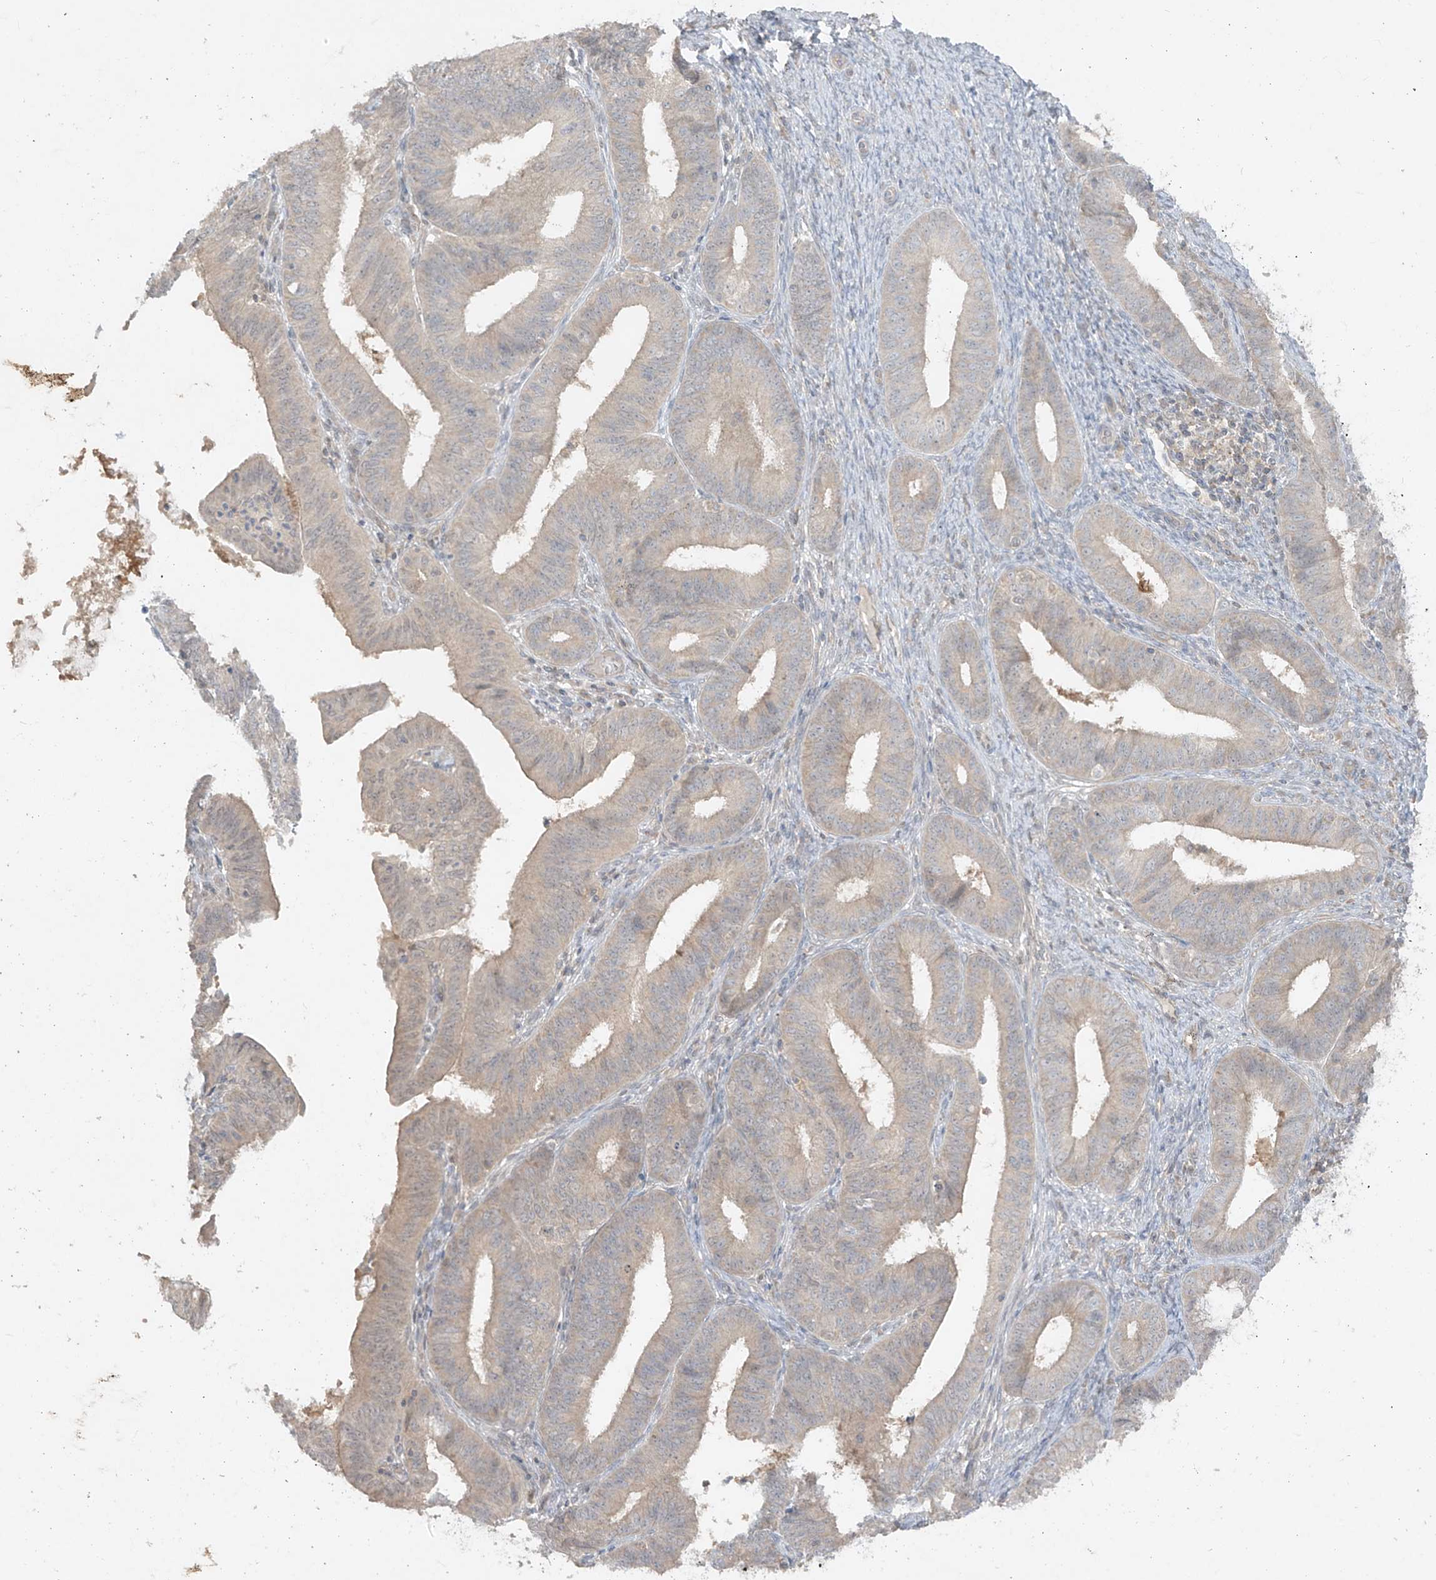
{"staining": {"intensity": "weak", "quantity": "<25%", "location": "cytoplasmic/membranous"}, "tissue": "endometrial cancer", "cell_type": "Tumor cells", "image_type": "cancer", "snomed": [{"axis": "morphology", "description": "Adenocarcinoma, NOS"}, {"axis": "topography", "description": "Endometrium"}], "caption": "Photomicrograph shows no protein positivity in tumor cells of endometrial adenocarcinoma tissue.", "gene": "ANGEL2", "patient": {"sex": "female", "age": 51}}